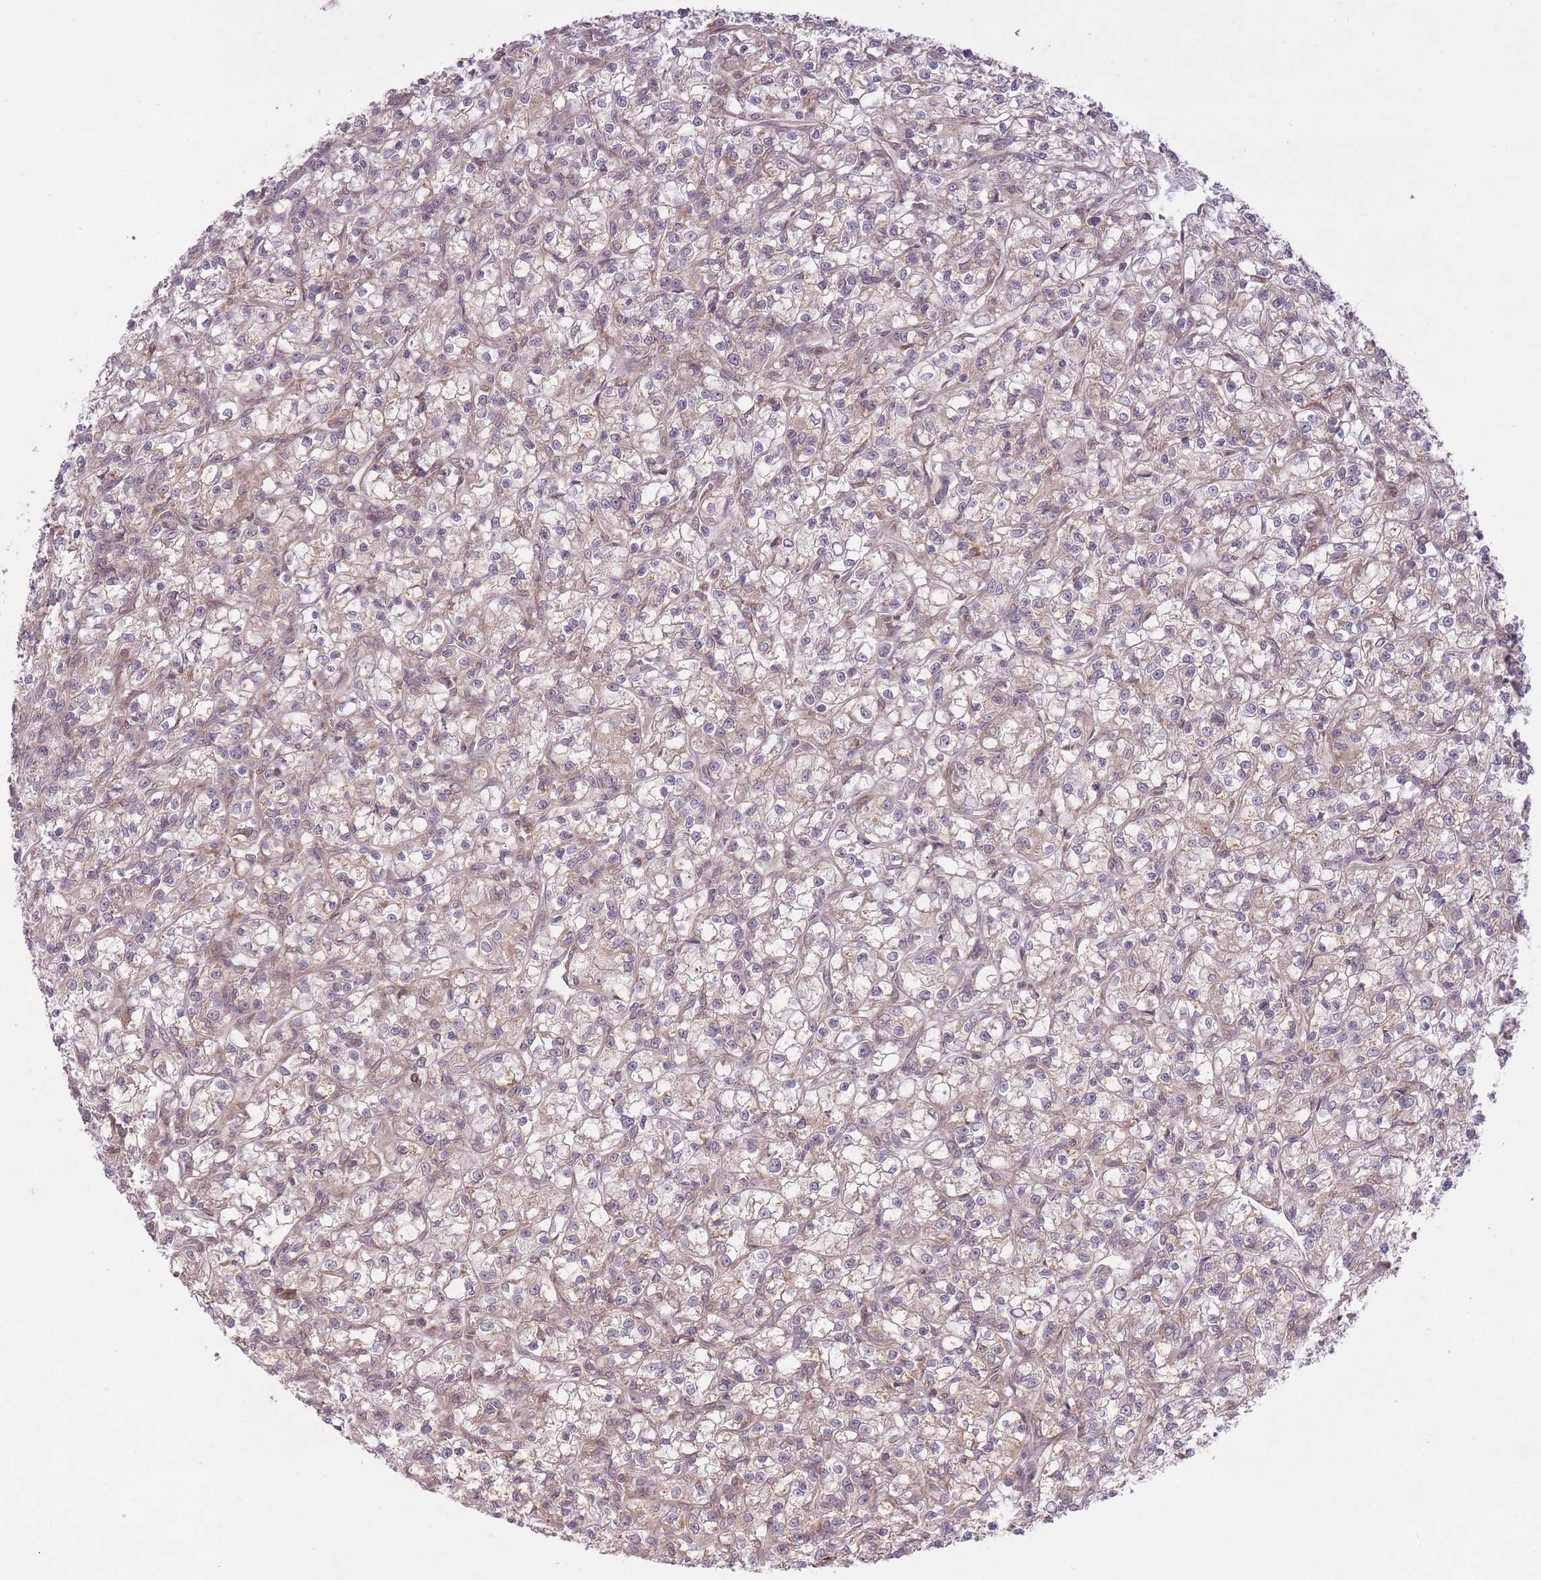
{"staining": {"intensity": "weak", "quantity": "25%-75%", "location": "cytoplasmic/membranous"}, "tissue": "renal cancer", "cell_type": "Tumor cells", "image_type": "cancer", "snomed": [{"axis": "morphology", "description": "Adenocarcinoma, NOS"}, {"axis": "topography", "description": "Kidney"}], "caption": "Renal cancer (adenocarcinoma) stained for a protein (brown) exhibits weak cytoplasmic/membranous positive expression in about 25%-75% of tumor cells.", "gene": "ZNF391", "patient": {"sex": "female", "age": 59}}